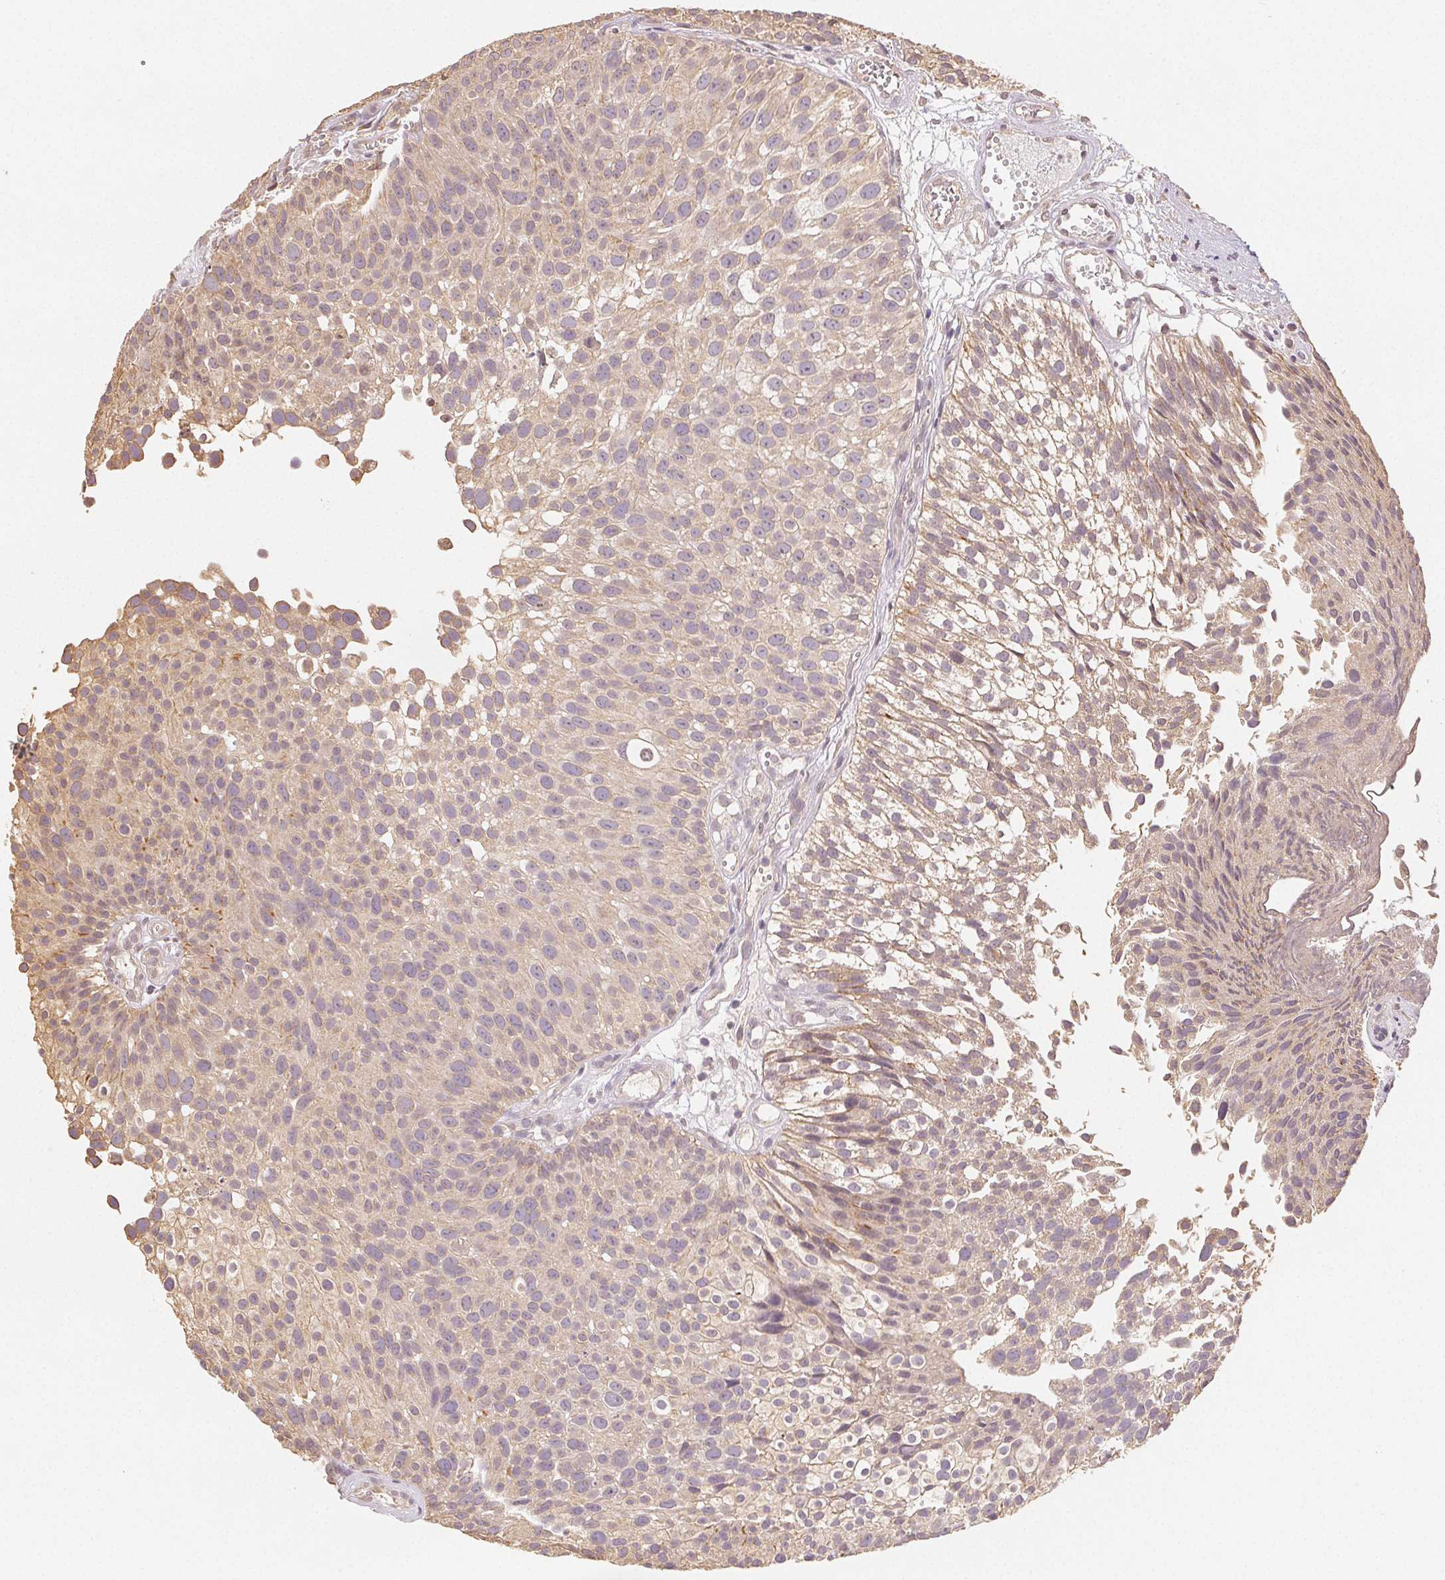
{"staining": {"intensity": "weak", "quantity": "25%-75%", "location": "cytoplasmic/membranous"}, "tissue": "urothelial cancer", "cell_type": "Tumor cells", "image_type": "cancer", "snomed": [{"axis": "morphology", "description": "Urothelial carcinoma, Low grade"}, {"axis": "topography", "description": "Urinary bladder"}], "caption": "Tumor cells reveal weak cytoplasmic/membranous positivity in about 25%-75% of cells in low-grade urothelial carcinoma. (Stains: DAB (3,3'-diaminobenzidine) in brown, nuclei in blue, Microscopy: brightfield microscopy at high magnification).", "gene": "SEZ6L2", "patient": {"sex": "male", "age": 70}}